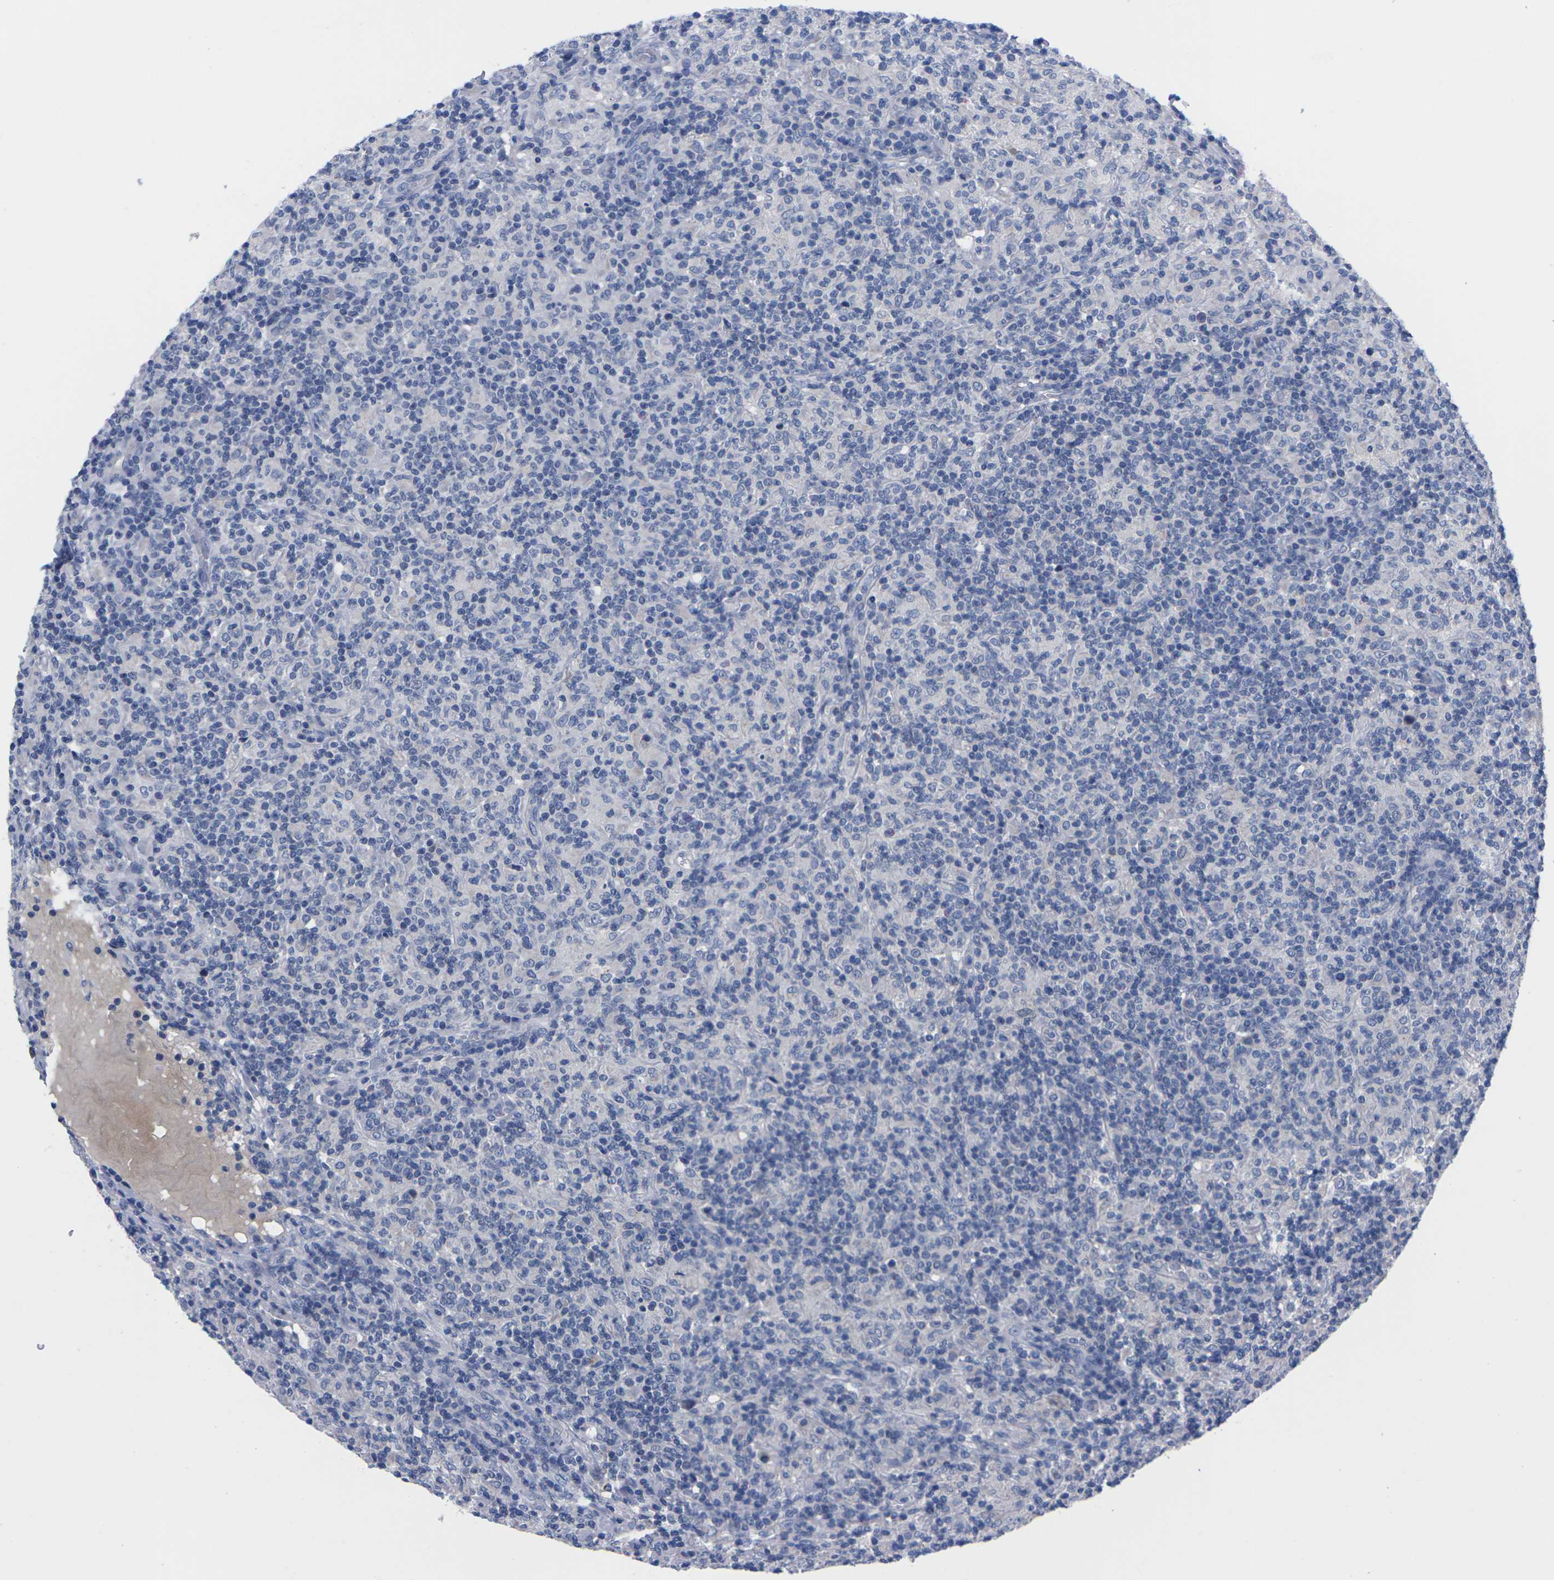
{"staining": {"intensity": "negative", "quantity": "none", "location": "none"}, "tissue": "lymphoma", "cell_type": "Tumor cells", "image_type": "cancer", "snomed": [{"axis": "morphology", "description": "Hodgkin's disease, NOS"}, {"axis": "topography", "description": "Lymph node"}], "caption": "DAB (3,3'-diaminobenzidine) immunohistochemical staining of human lymphoma displays no significant expression in tumor cells.", "gene": "FAM210A", "patient": {"sex": "male", "age": 70}}